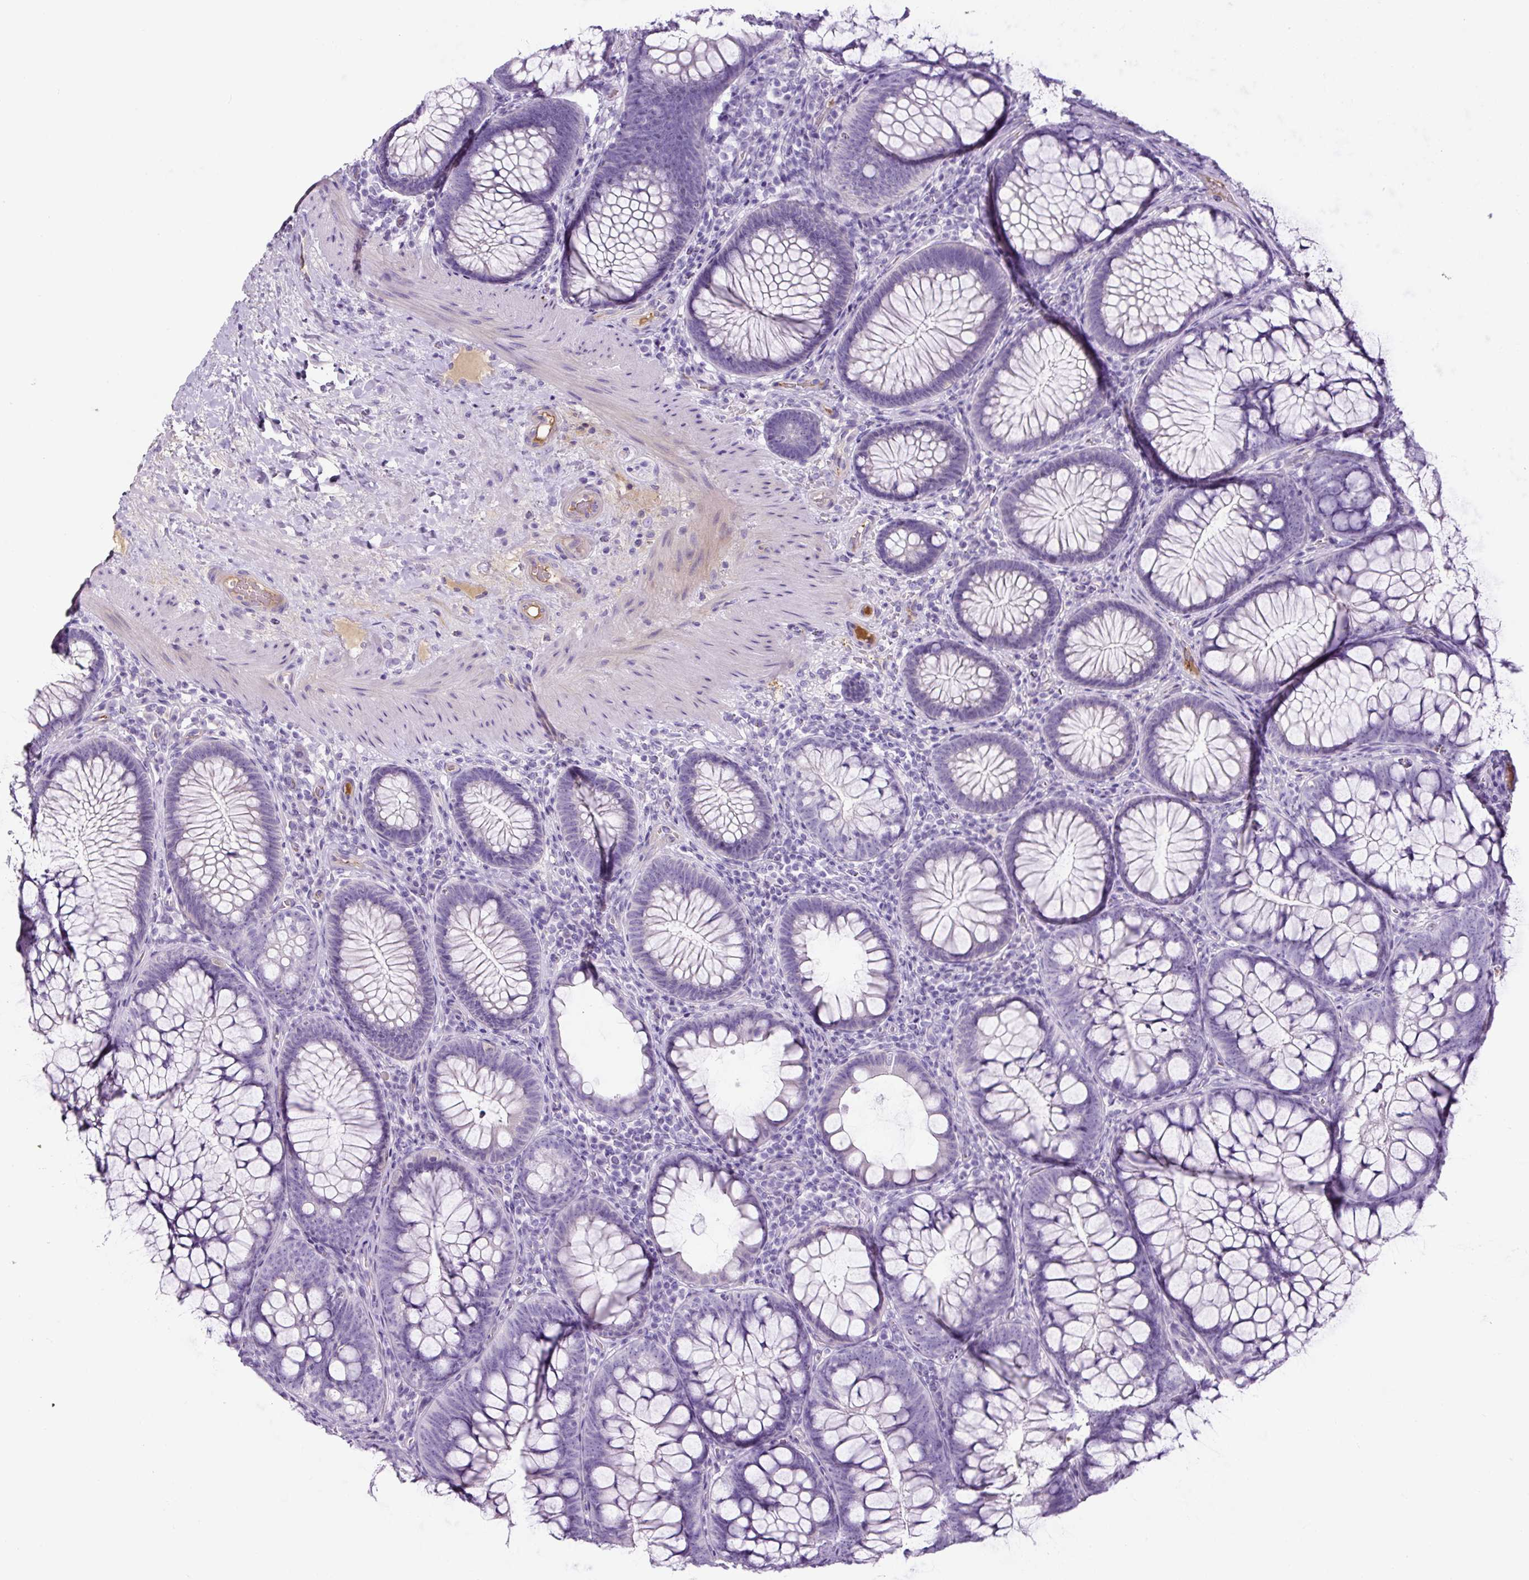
{"staining": {"intensity": "weak", "quantity": "<25%", "location": "cytoplasmic/membranous"}, "tissue": "colon", "cell_type": "Endothelial cells", "image_type": "normal", "snomed": [{"axis": "morphology", "description": "Normal tissue, NOS"}, {"axis": "morphology", "description": "Adenoma, NOS"}, {"axis": "topography", "description": "Soft tissue"}, {"axis": "topography", "description": "Colon"}], "caption": "Endothelial cells show no significant expression in benign colon.", "gene": "OR14A2", "patient": {"sex": "male", "age": 47}}